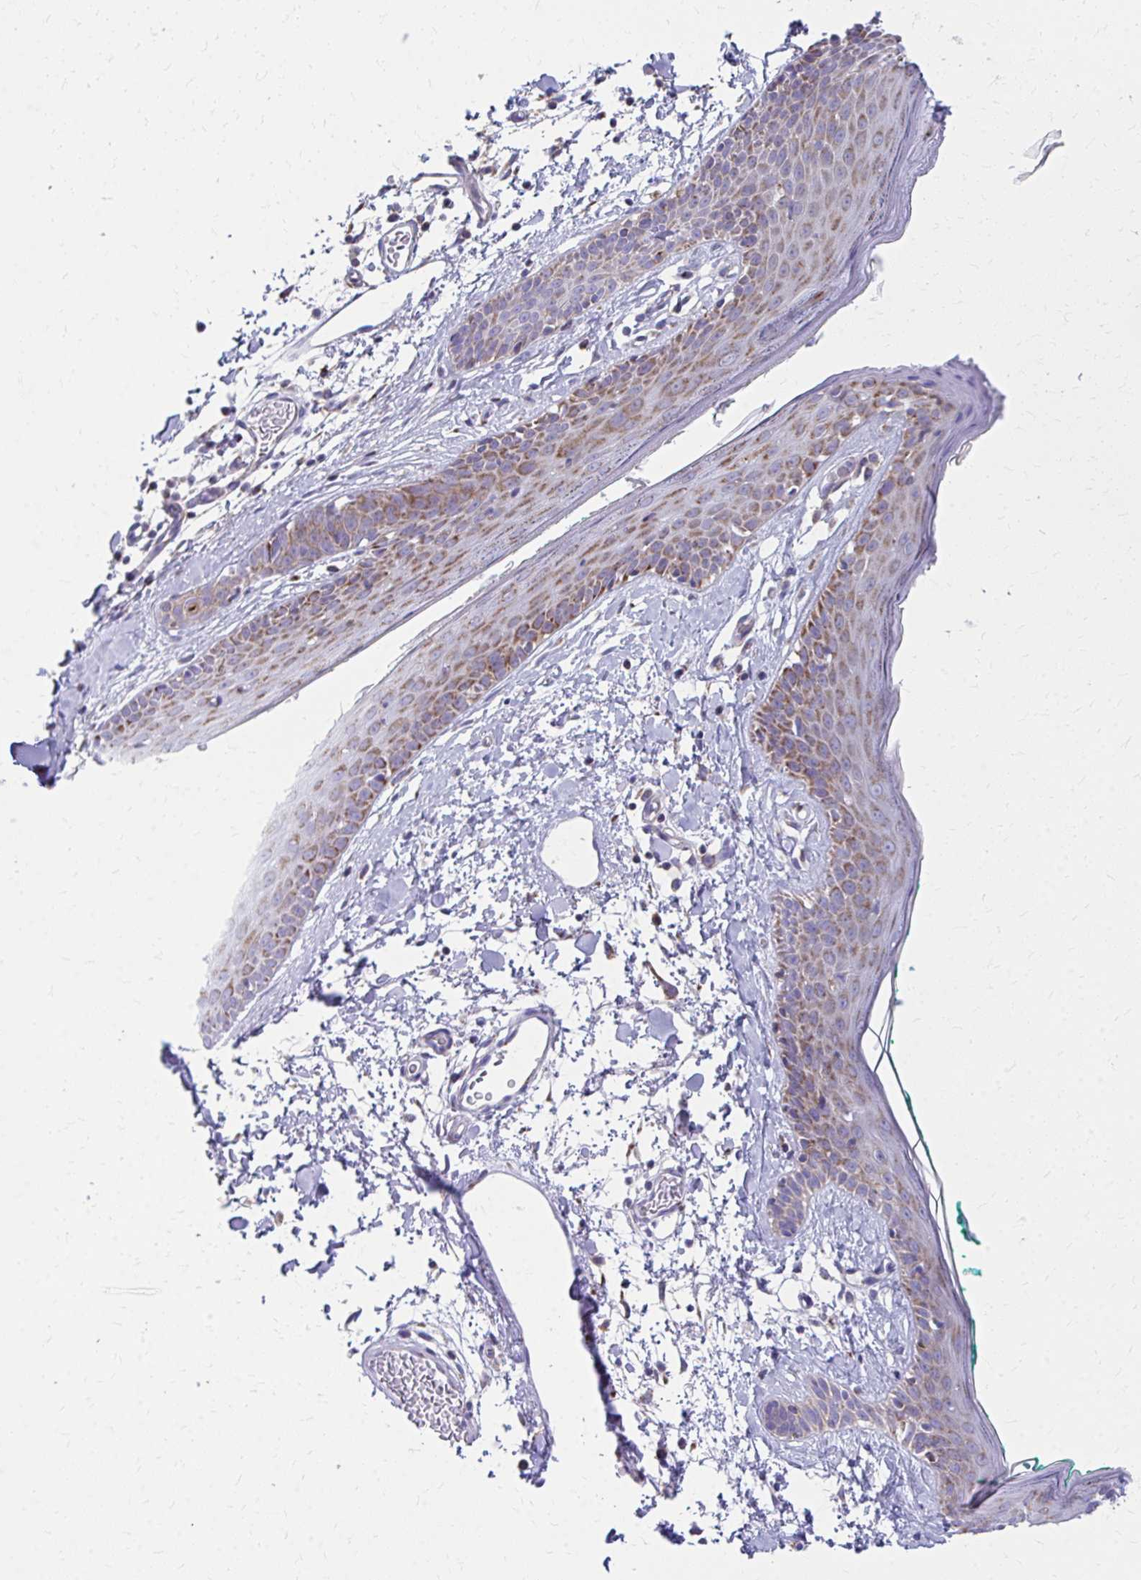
{"staining": {"intensity": "moderate", "quantity": "<25%", "location": "cytoplasmic/membranous"}, "tissue": "skin", "cell_type": "Fibroblasts", "image_type": "normal", "snomed": [{"axis": "morphology", "description": "Normal tissue, NOS"}, {"axis": "topography", "description": "Skin"}], "caption": "A histopathology image showing moderate cytoplasmic/membranous positivity in approximately <25% of fibroblasts in normal skin, as visualized by brown immunohistochemical staining.", "gene": "MRPL19", "patient": {"sex": "male", "age": 79}}